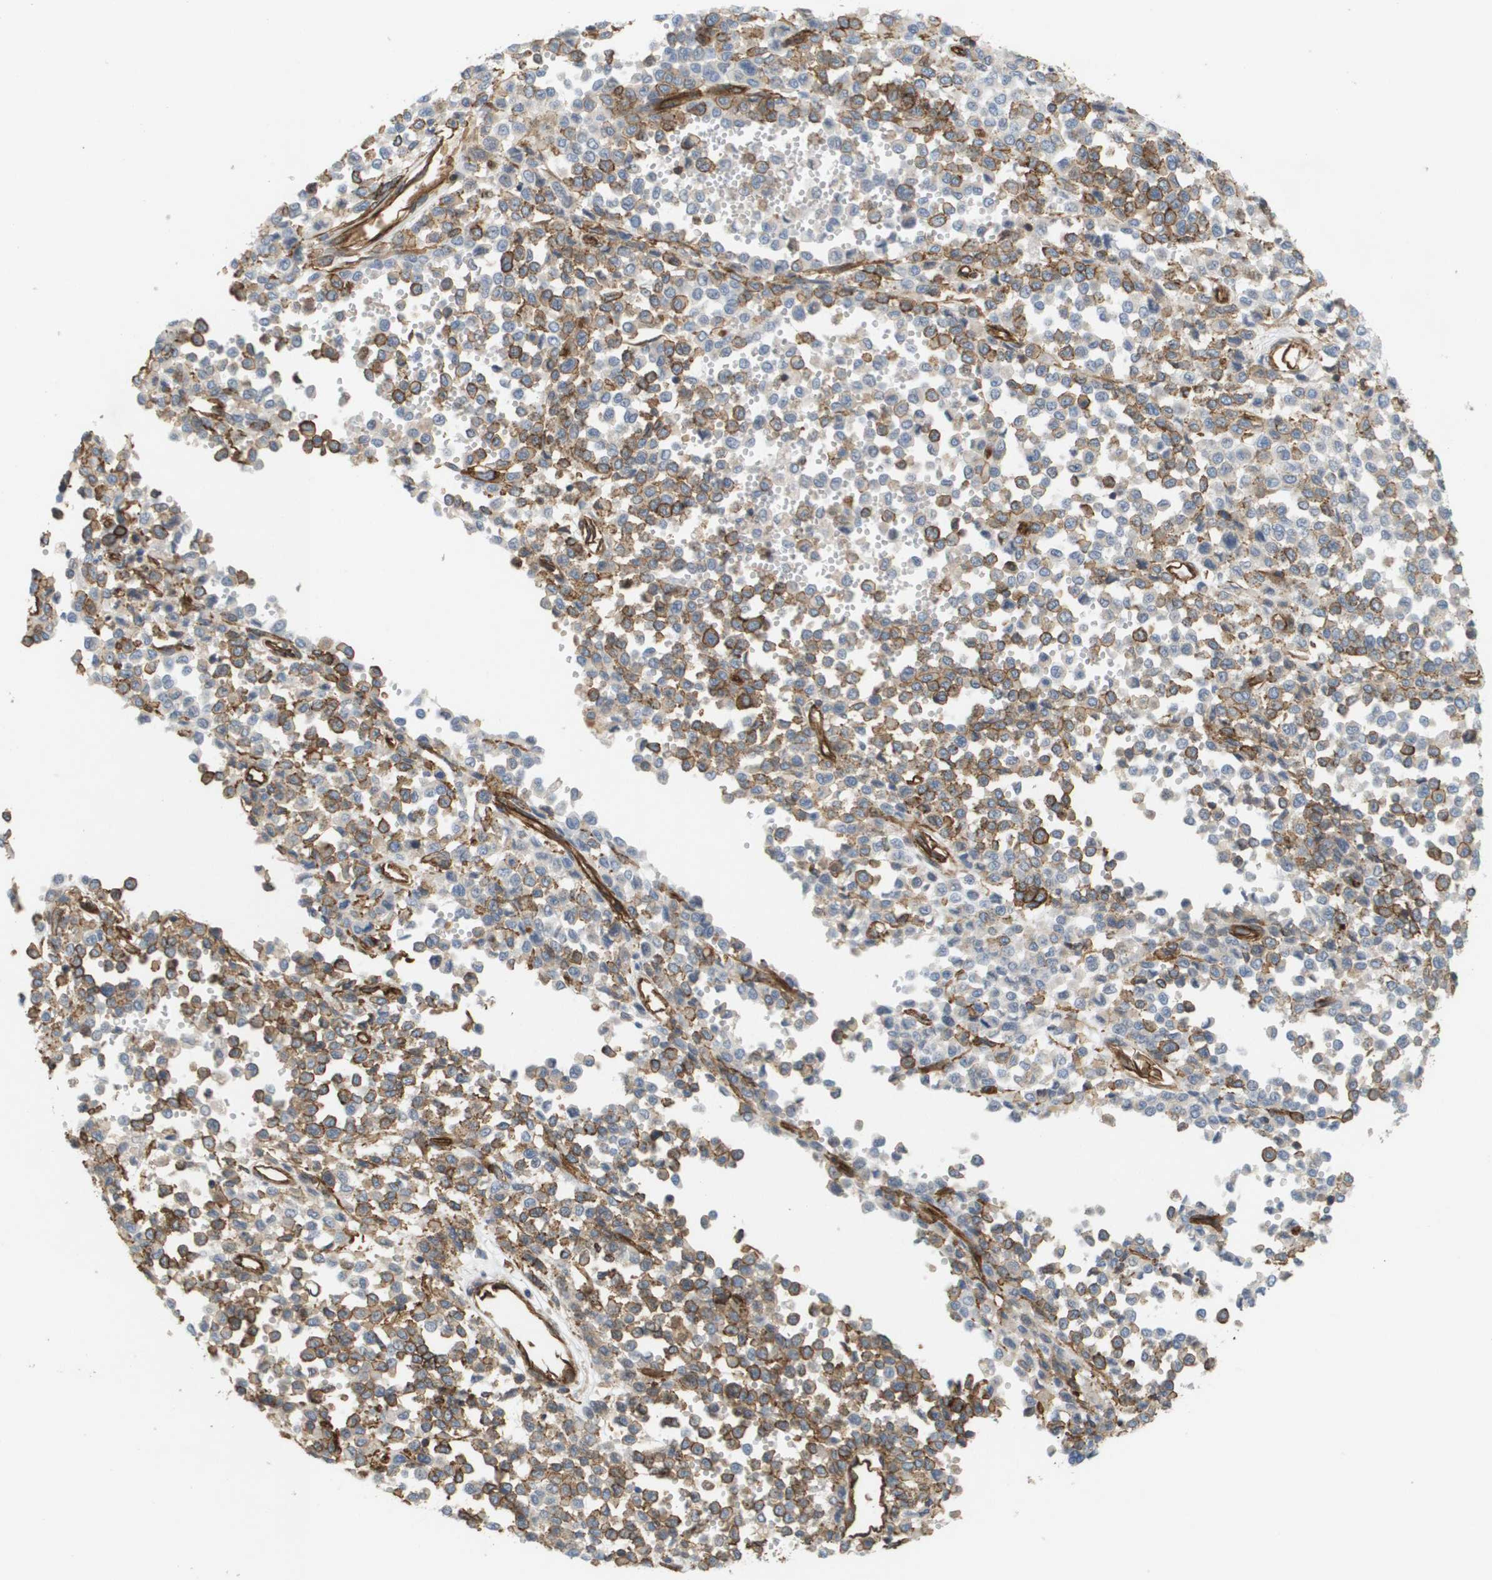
{"staining": {"intensity": "moderate", "quantity": "25%-75%", "location": "cytoplasmic/membranous"}, "tissue": "melanoma", "cell_type": "Tumor cells", "image_type": "cancer", "snomed": [{"axis": "morphology", "description": "Malignant melanoma, Metastatic site"}, {"axis": "topography", "description": "Pancreas"}], "caption": "IHC photomicrograph of human malignant melanoma (metastatic site) stained for a protein (brown), which exhibits medium levels of moderate cytoplasmic/membranous staining in approximately 25%-75% of tumor cells.", "gene": "SGMS2", "patient": {"sex": "female", "age": 30}}